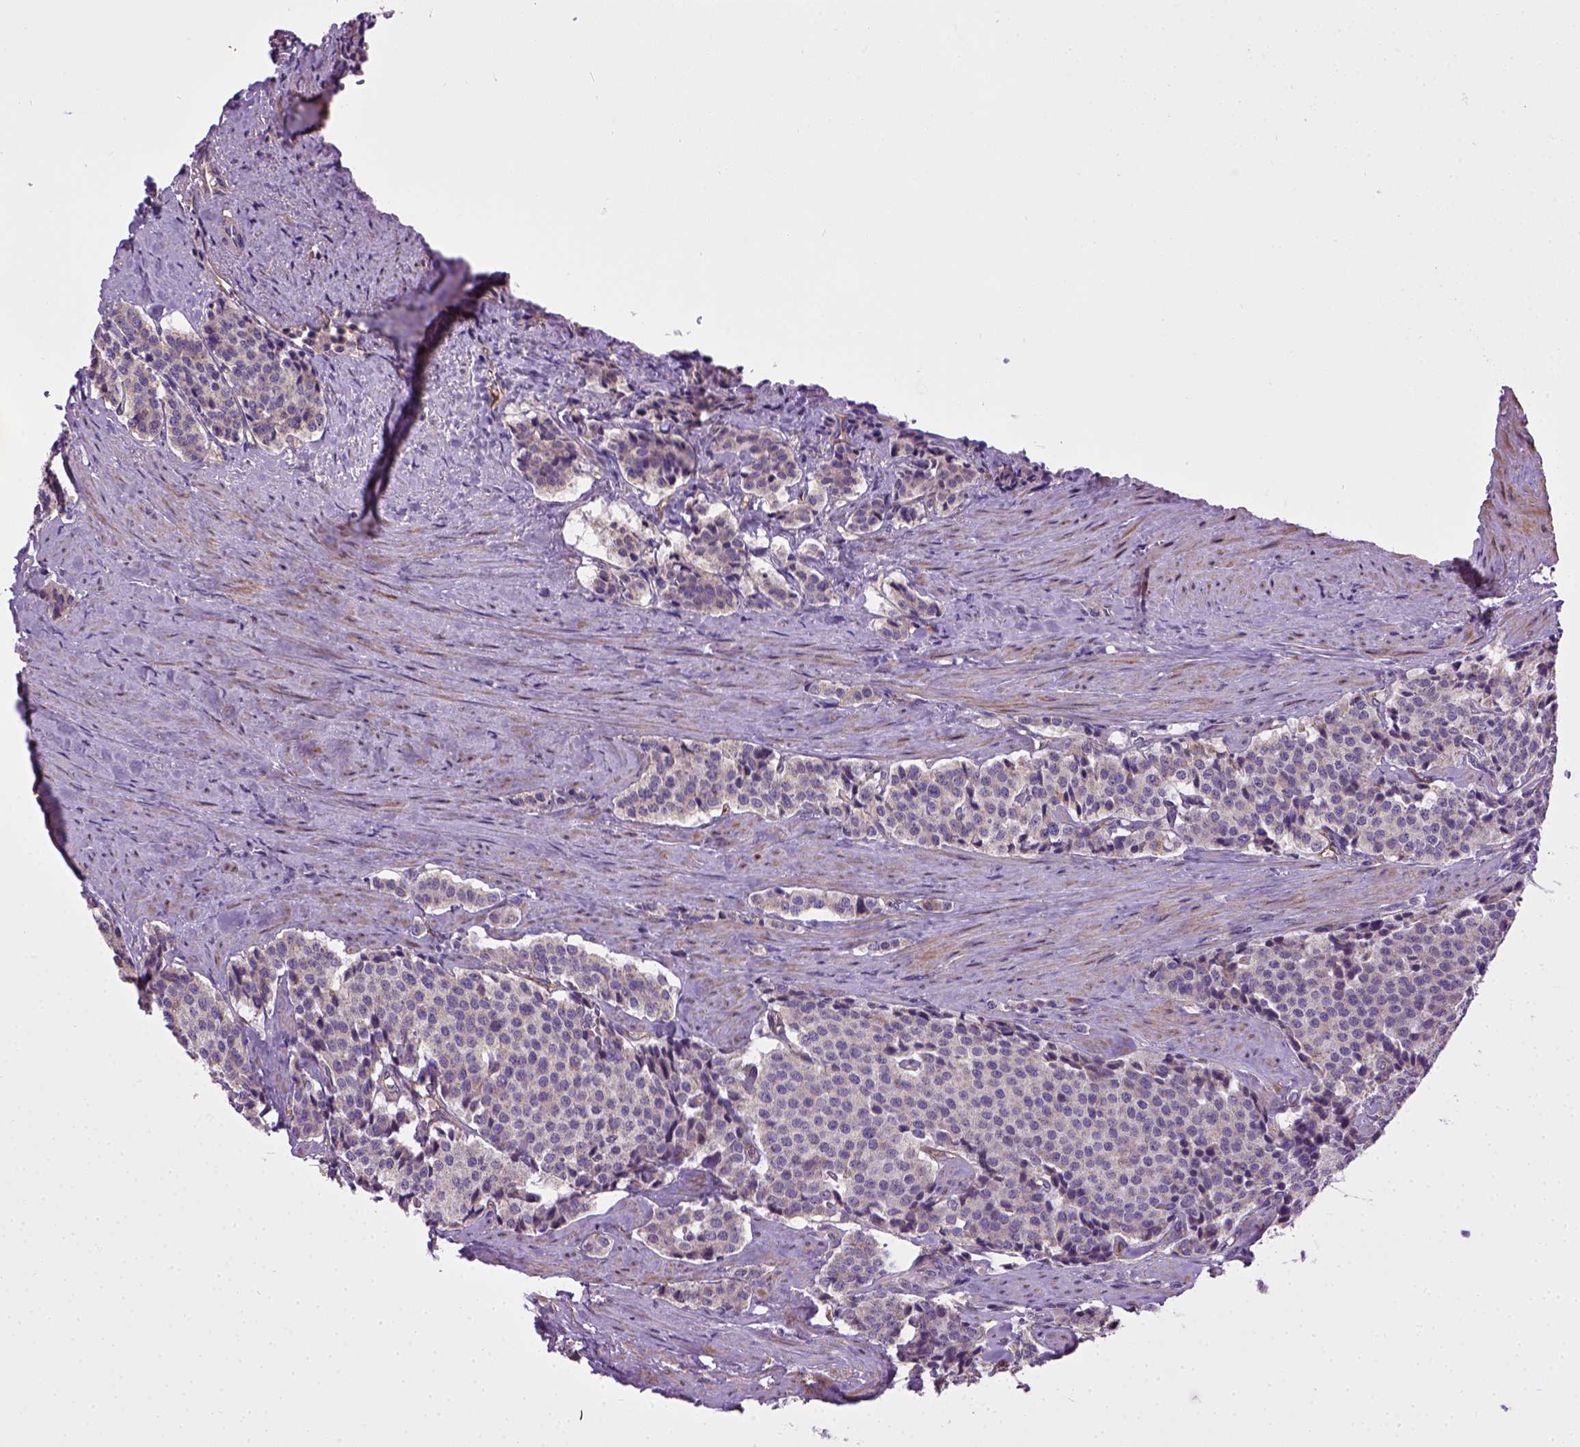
{"staining": {"intensity": "negative", "quantity": "none", "location": "none"}, "tissue": "carcinoid", "cell_type": "Tumor cells", "image_type": "cancer", "snomed": [{"axis": "morphology", "description": "Carcinoid, malignant, NOS"}, {"axis": "topography", "description": "Small intestine"}], "caption": "This is a micrograph of IHC staining of carcinoid, which shows no staining in tumor cells.", "gene": "ENG", "patient": {"sex": "female", "age": 58}}